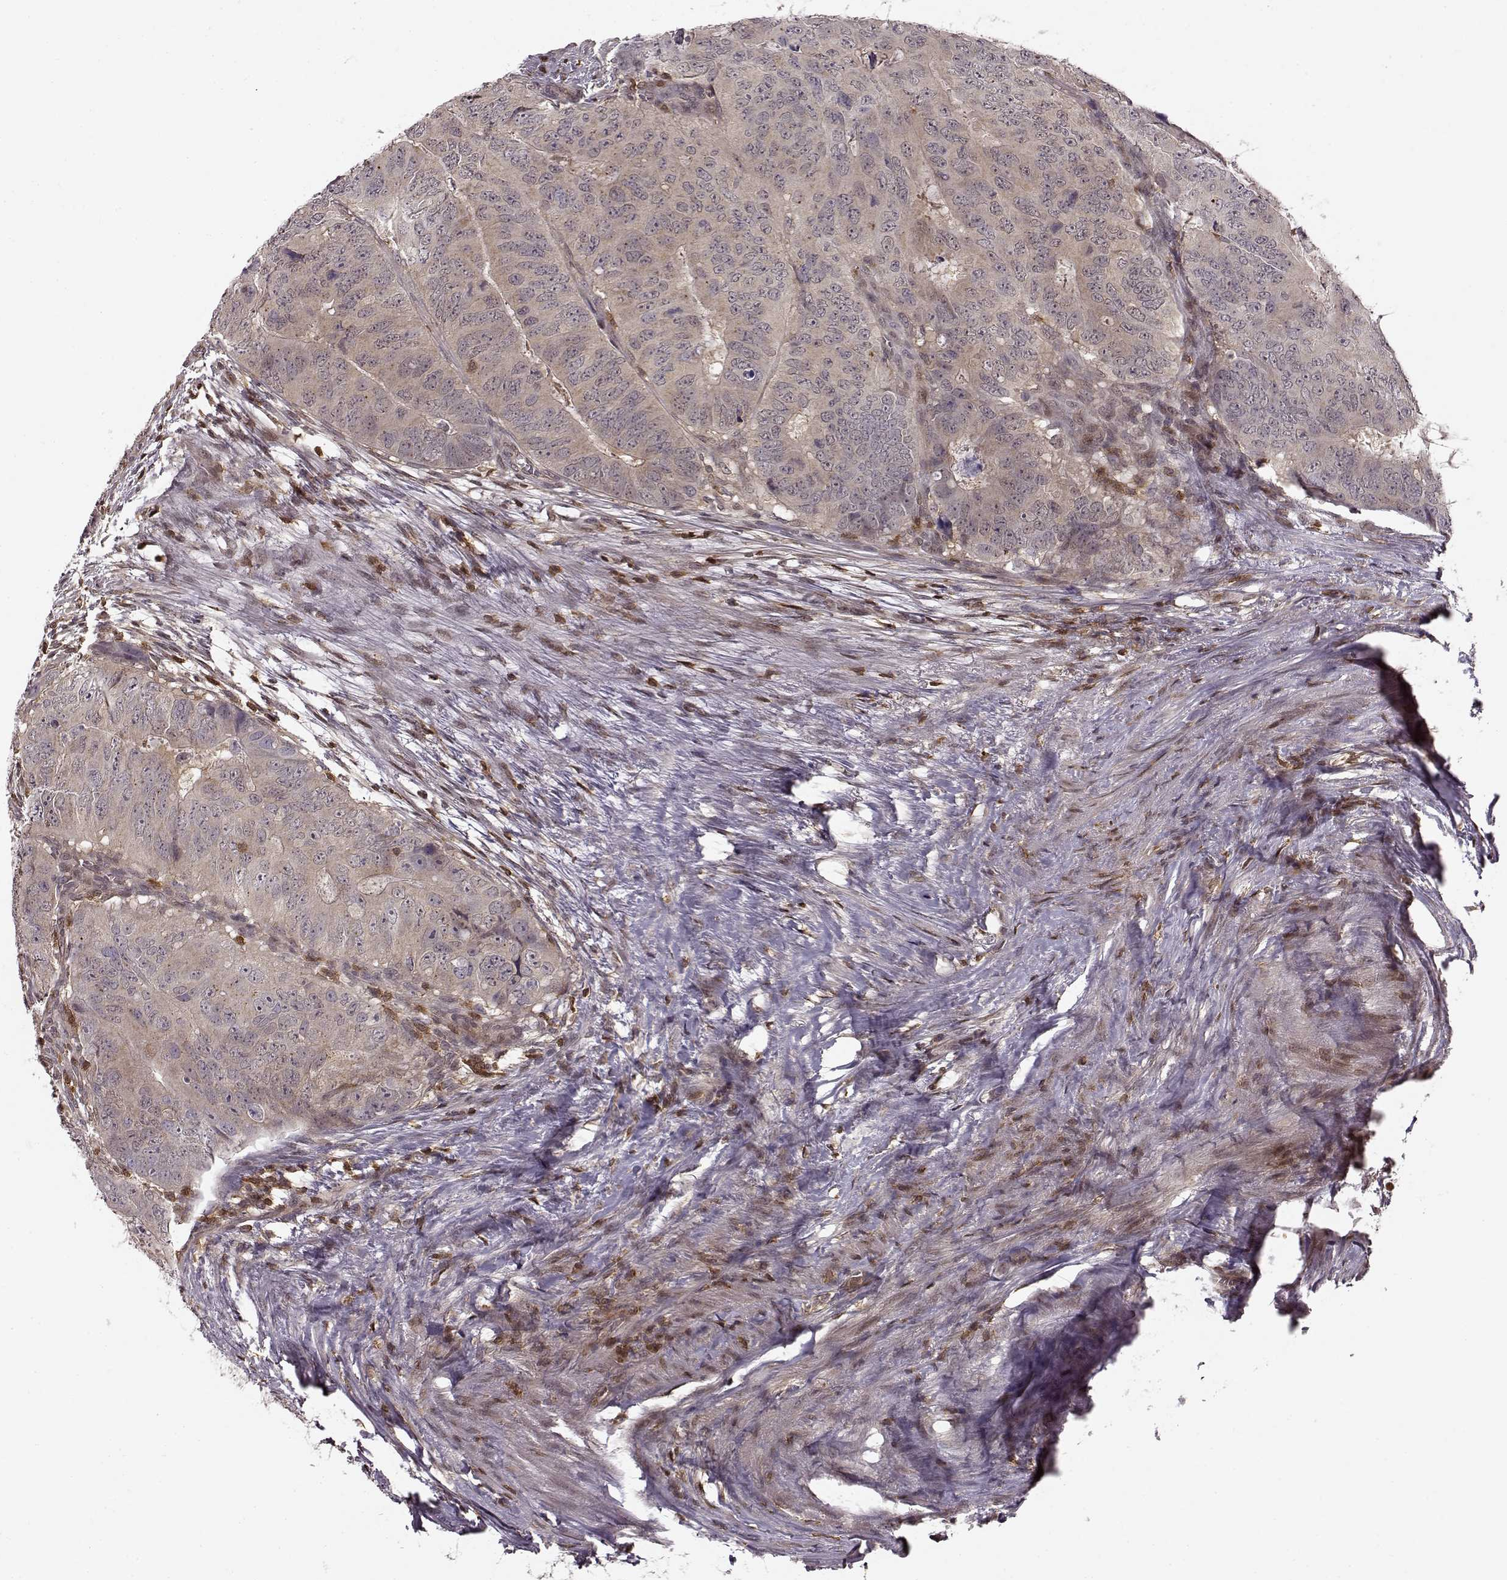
{"staining": {"intensity": "weak", "quantity": ">75%", "location": "cytoplasmic/membranous"}, "tissue": "colorectal cancer", "cell_type": "Tumor cells", "image_type": "cancer", "snomed": [{"axis": "morphology", "description": "Adenocarcinoma, NOS"}, {"axis": "topography", "description": "Colon"}], "caption": "IHC of colorectal cancer (adenocarcinoma) exhibits low levels of weak cytoplasmic/membranous positivity in about >75% of tumor cells. The protein is shown in brown color, while the nuclei are stained blue.", "gene": "MFSD1", "patient": {"sex": "male", "age": 79}}